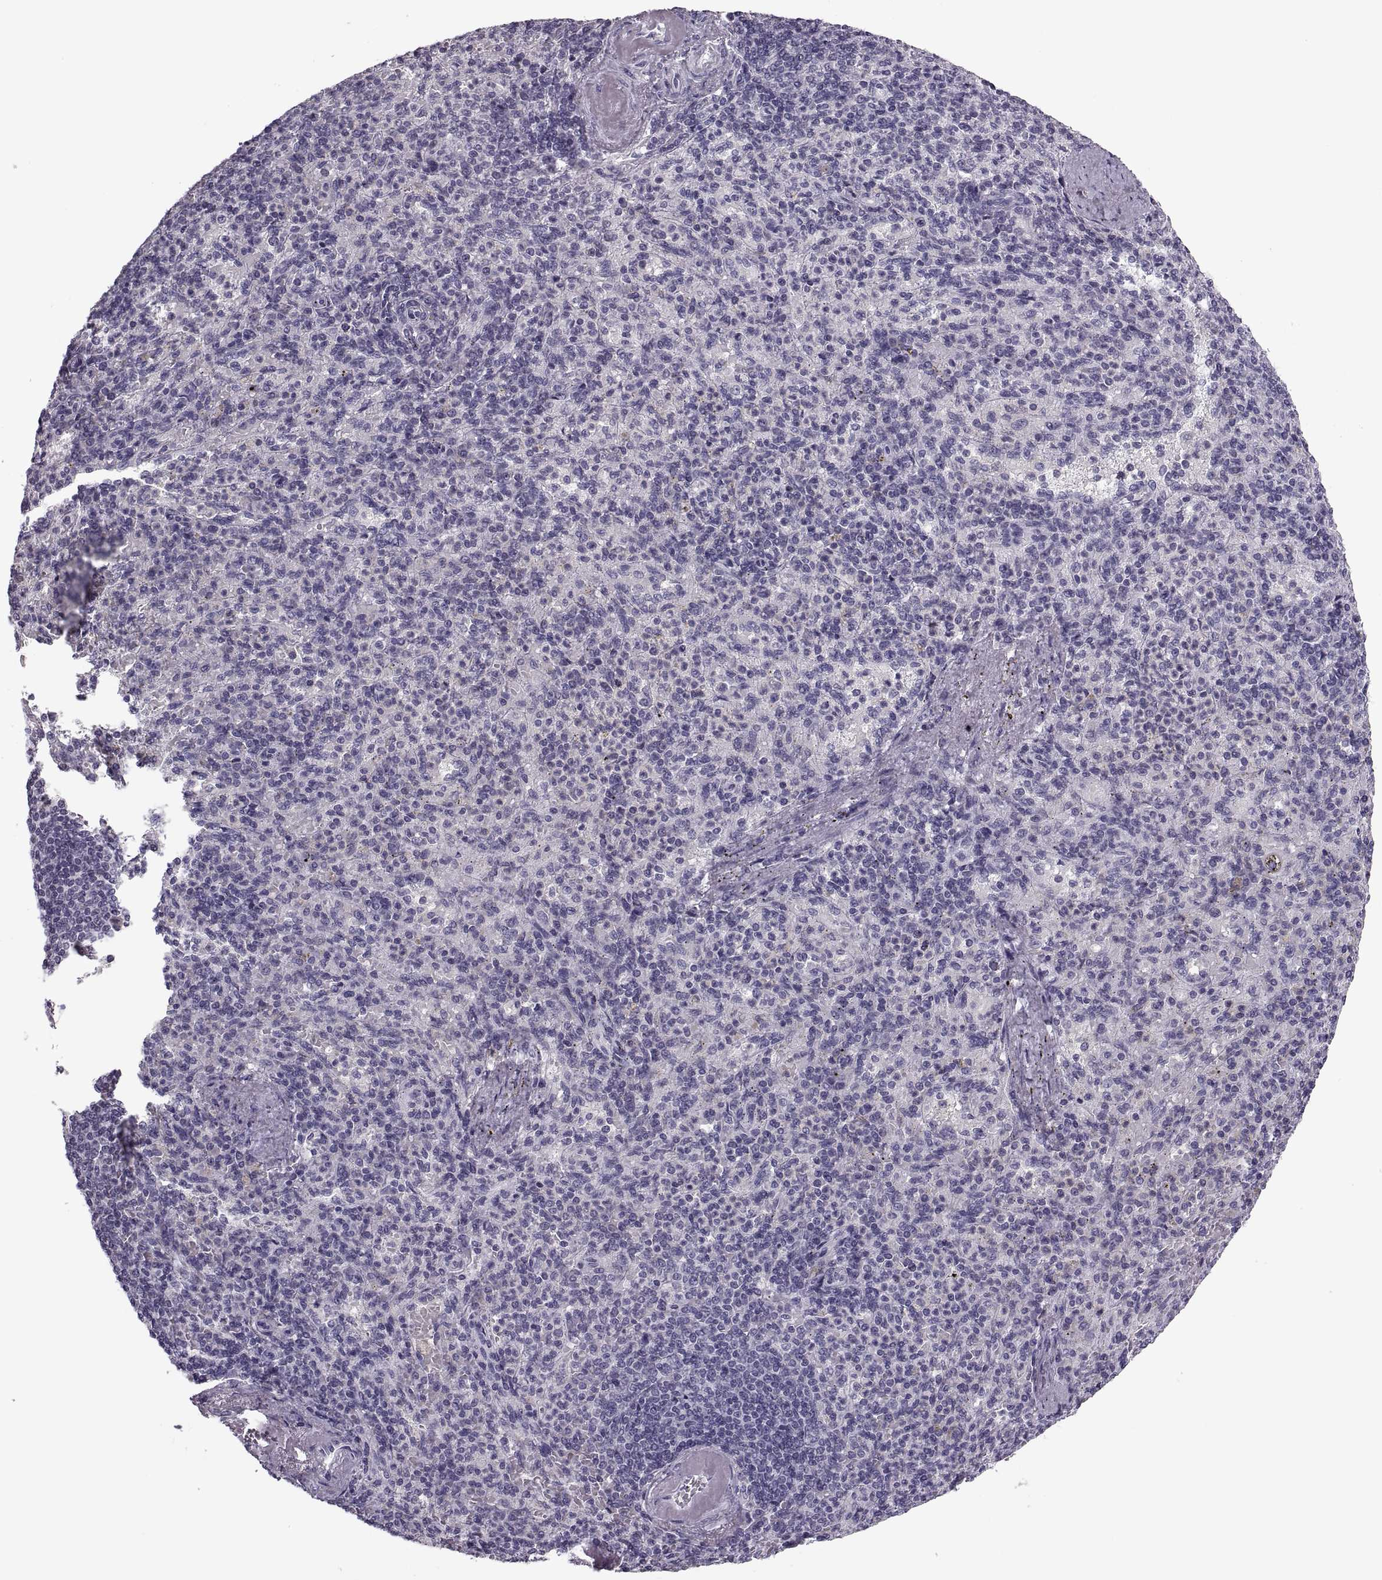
{"staining": {"intensity": "negative", "quantity": "none", "location": "none"}, "tissue": "spleen", "cell_type": "Cells in red pulp", "image_type": "normal", "snomed": [{"axis": "morphology", "description": "Normal tissue, NOS"}, {"axis": "topography", "description": "Spleen"}], "caption": "Immunohistochemistry (IHC) of normal spleen demonstrates no expression in cells in red pulp.", "gene": "PAGE2B", "patient": {"sex": "female", "age": 74}}